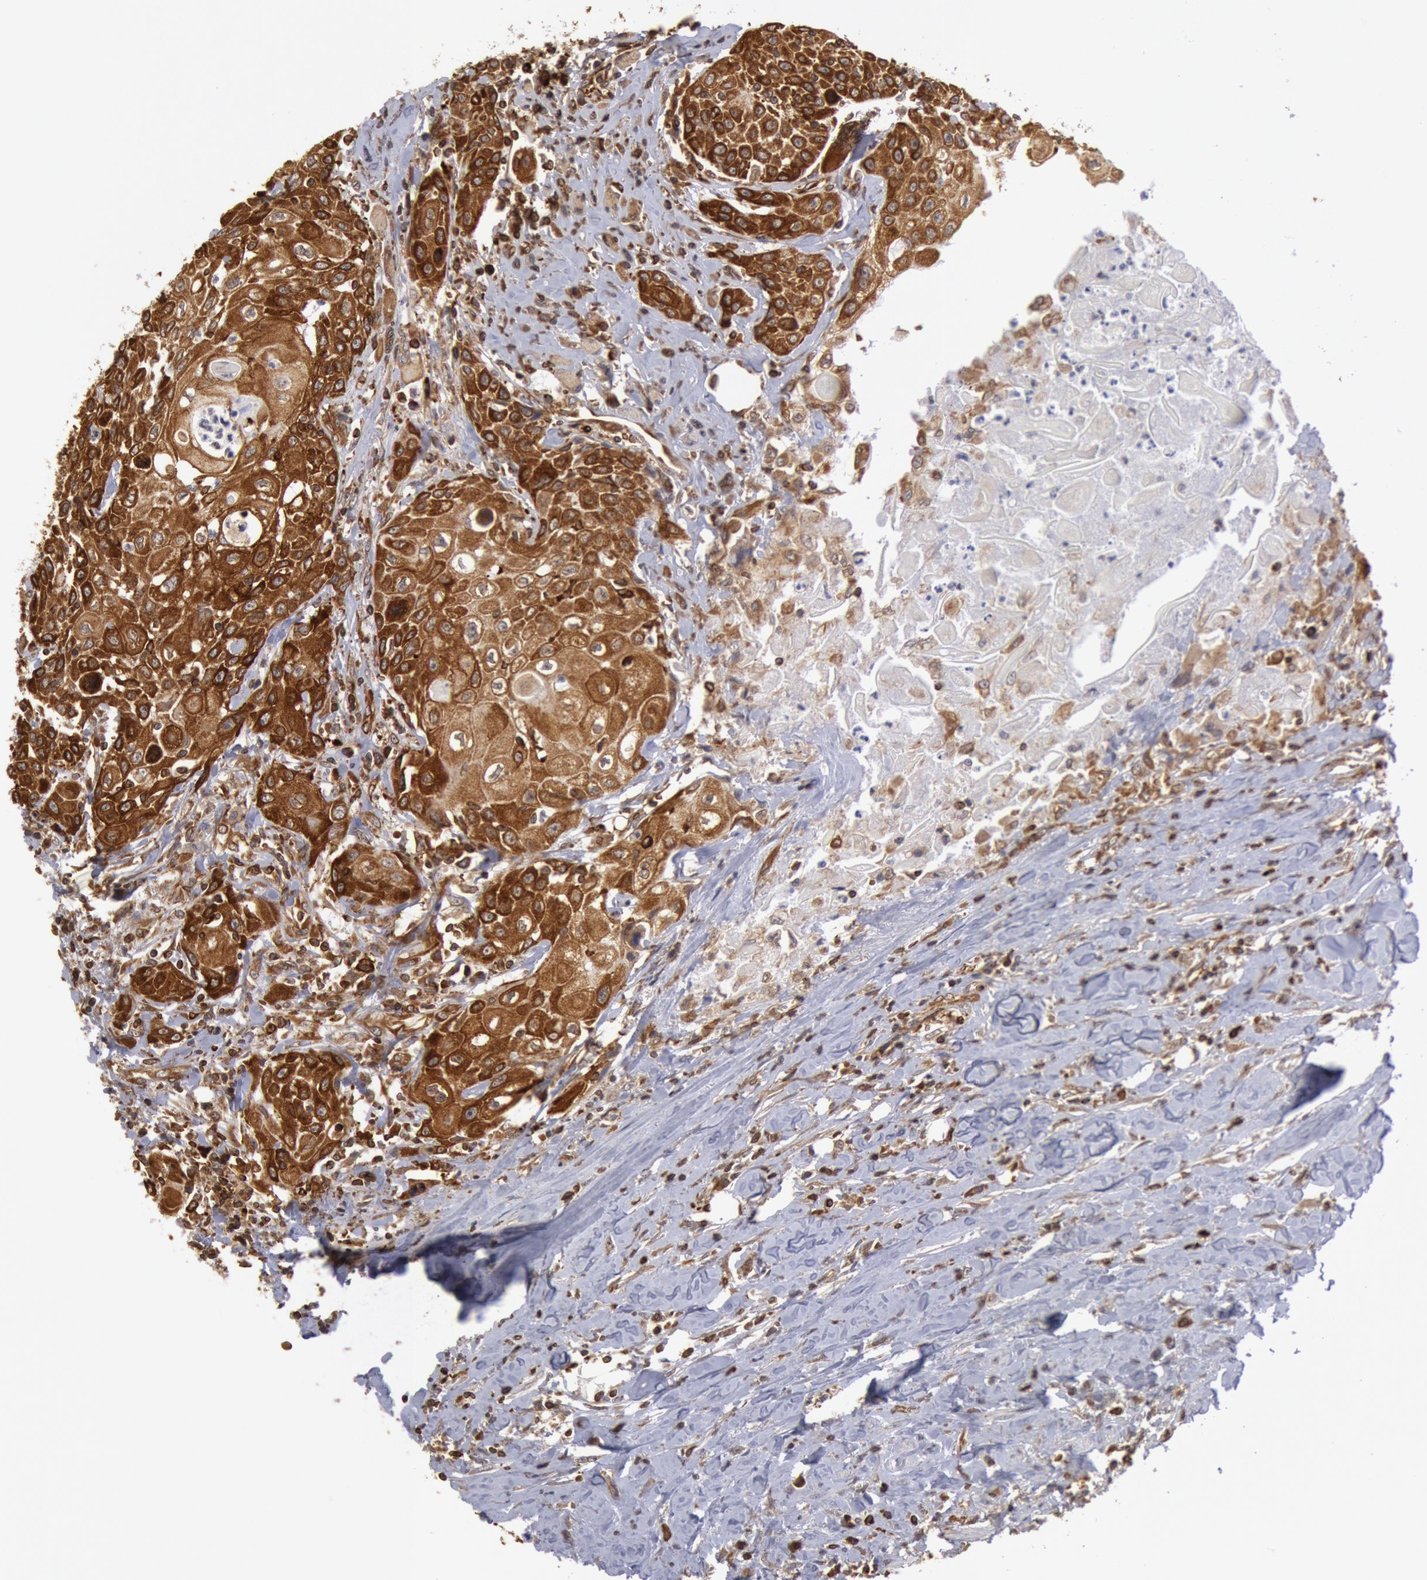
{"staining": {"intensity": "strong", "quantity": ">75%", "location": "cytoplasmic/membranous"}, "tissue": "head and neck cancer", "cell_type": "Tumor cells", "image_type": "cancer", "snomed": [{"axis": "morphology", "description": "Squamous cell carcinoma, NOS"}, {"axis": "topography", "description": "Oral tissue"}, {"axis": "topography", "description": "Head-Neck"}], "caption": "Head and neck squamous cell carcinoma tissue demonstrates strong cytoplasmic/membranous expression in approximately >75% of tumor cells", "gene": "TAP2", "patient": {"sex": "female", "age": 82}}